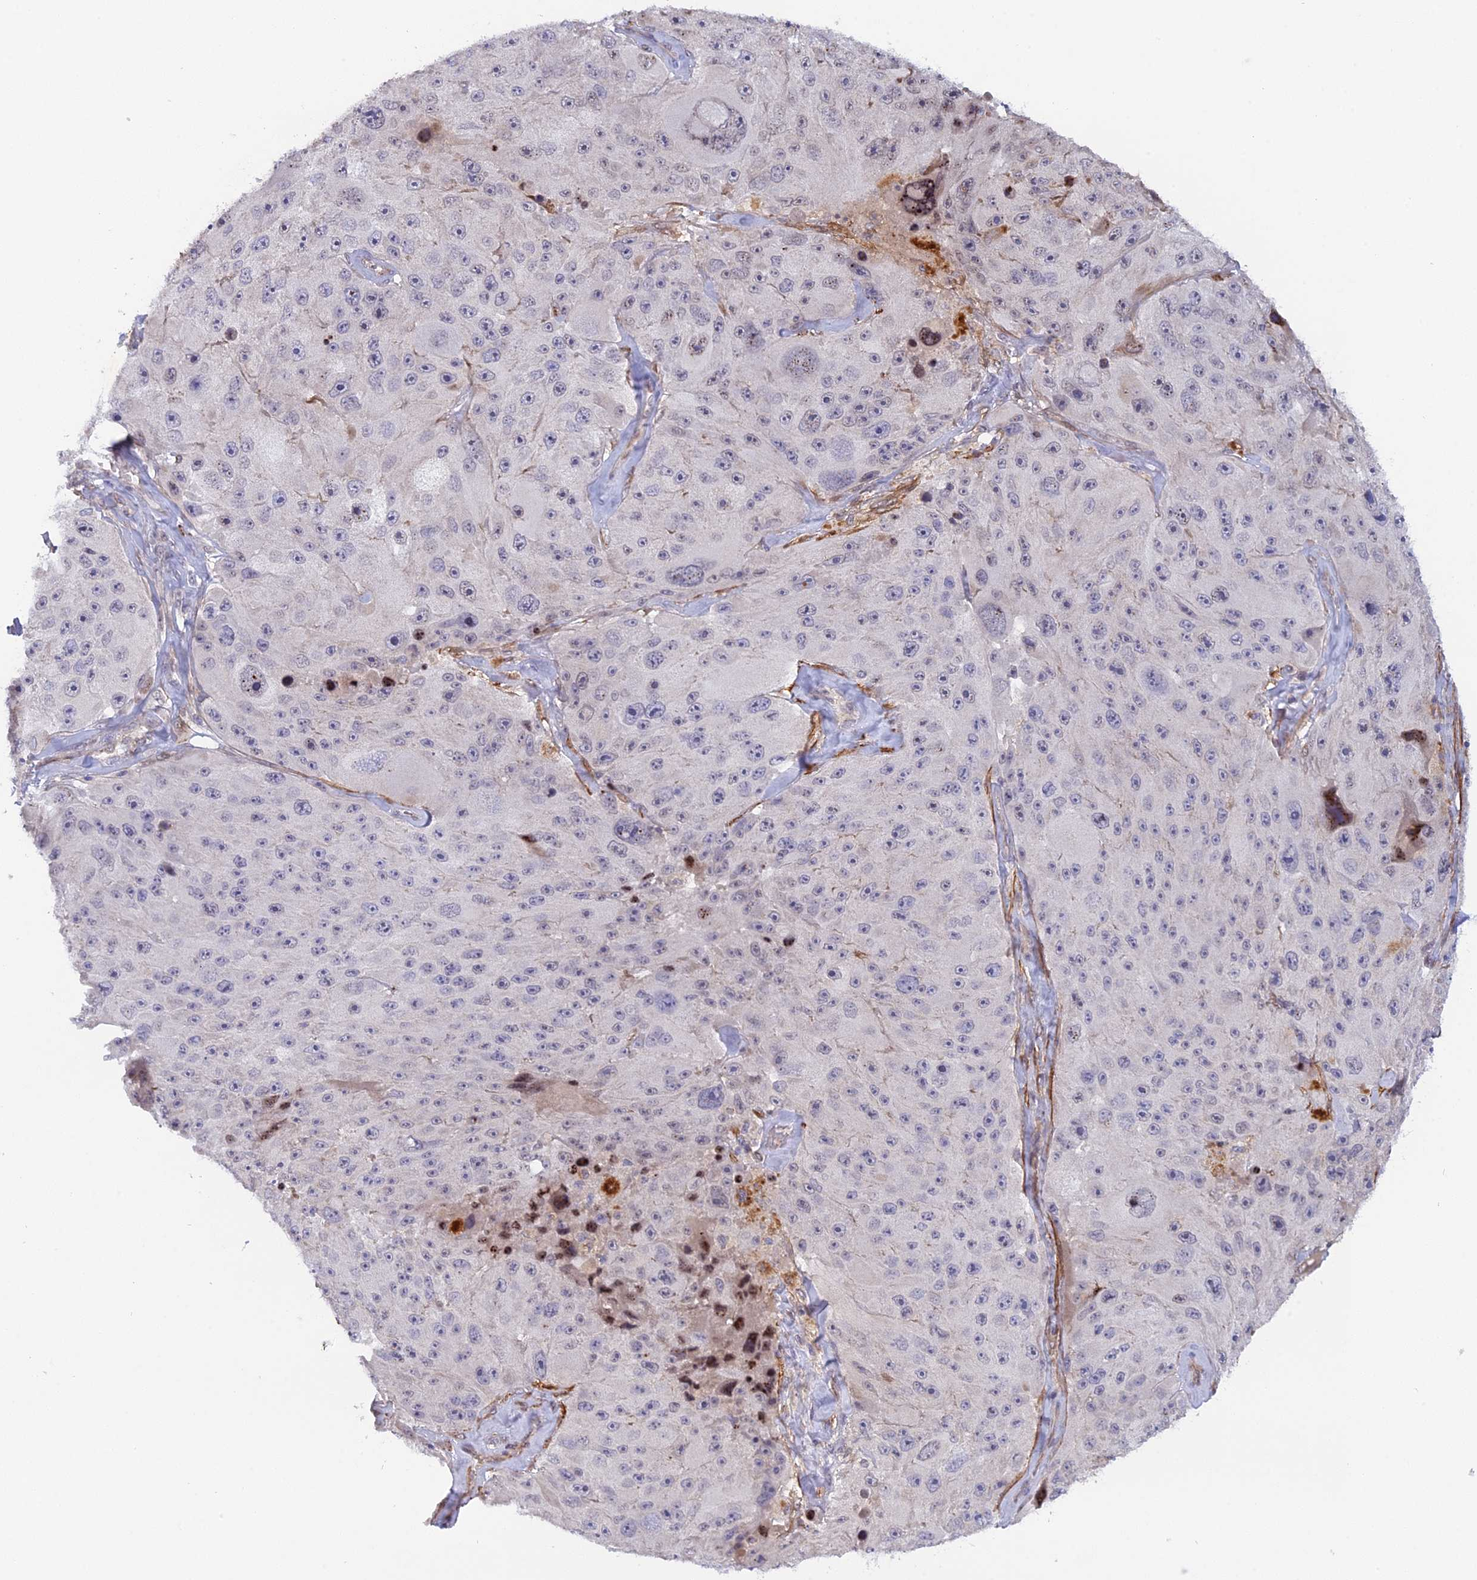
{"staining": {"intensity": "negative", "quantity": "none", "location": "none"}, "tissue": "melanoma", "cell_type": "Tumor cells", "image_type": "cancer", "snomed": [{"axis": "morphology", "description": "Malignant melanoma, Metastatic site"}, {"axis": "topography", "description": "Lymph node"}], "caption": "Immunohistochemistry (IHC) image of neoplastic tissue: melanoma stained with DAB reveals no significant protein positivity in tumor cells.", "gene": "CCDC154", "patient": {"sex": "male", "age": 62}}